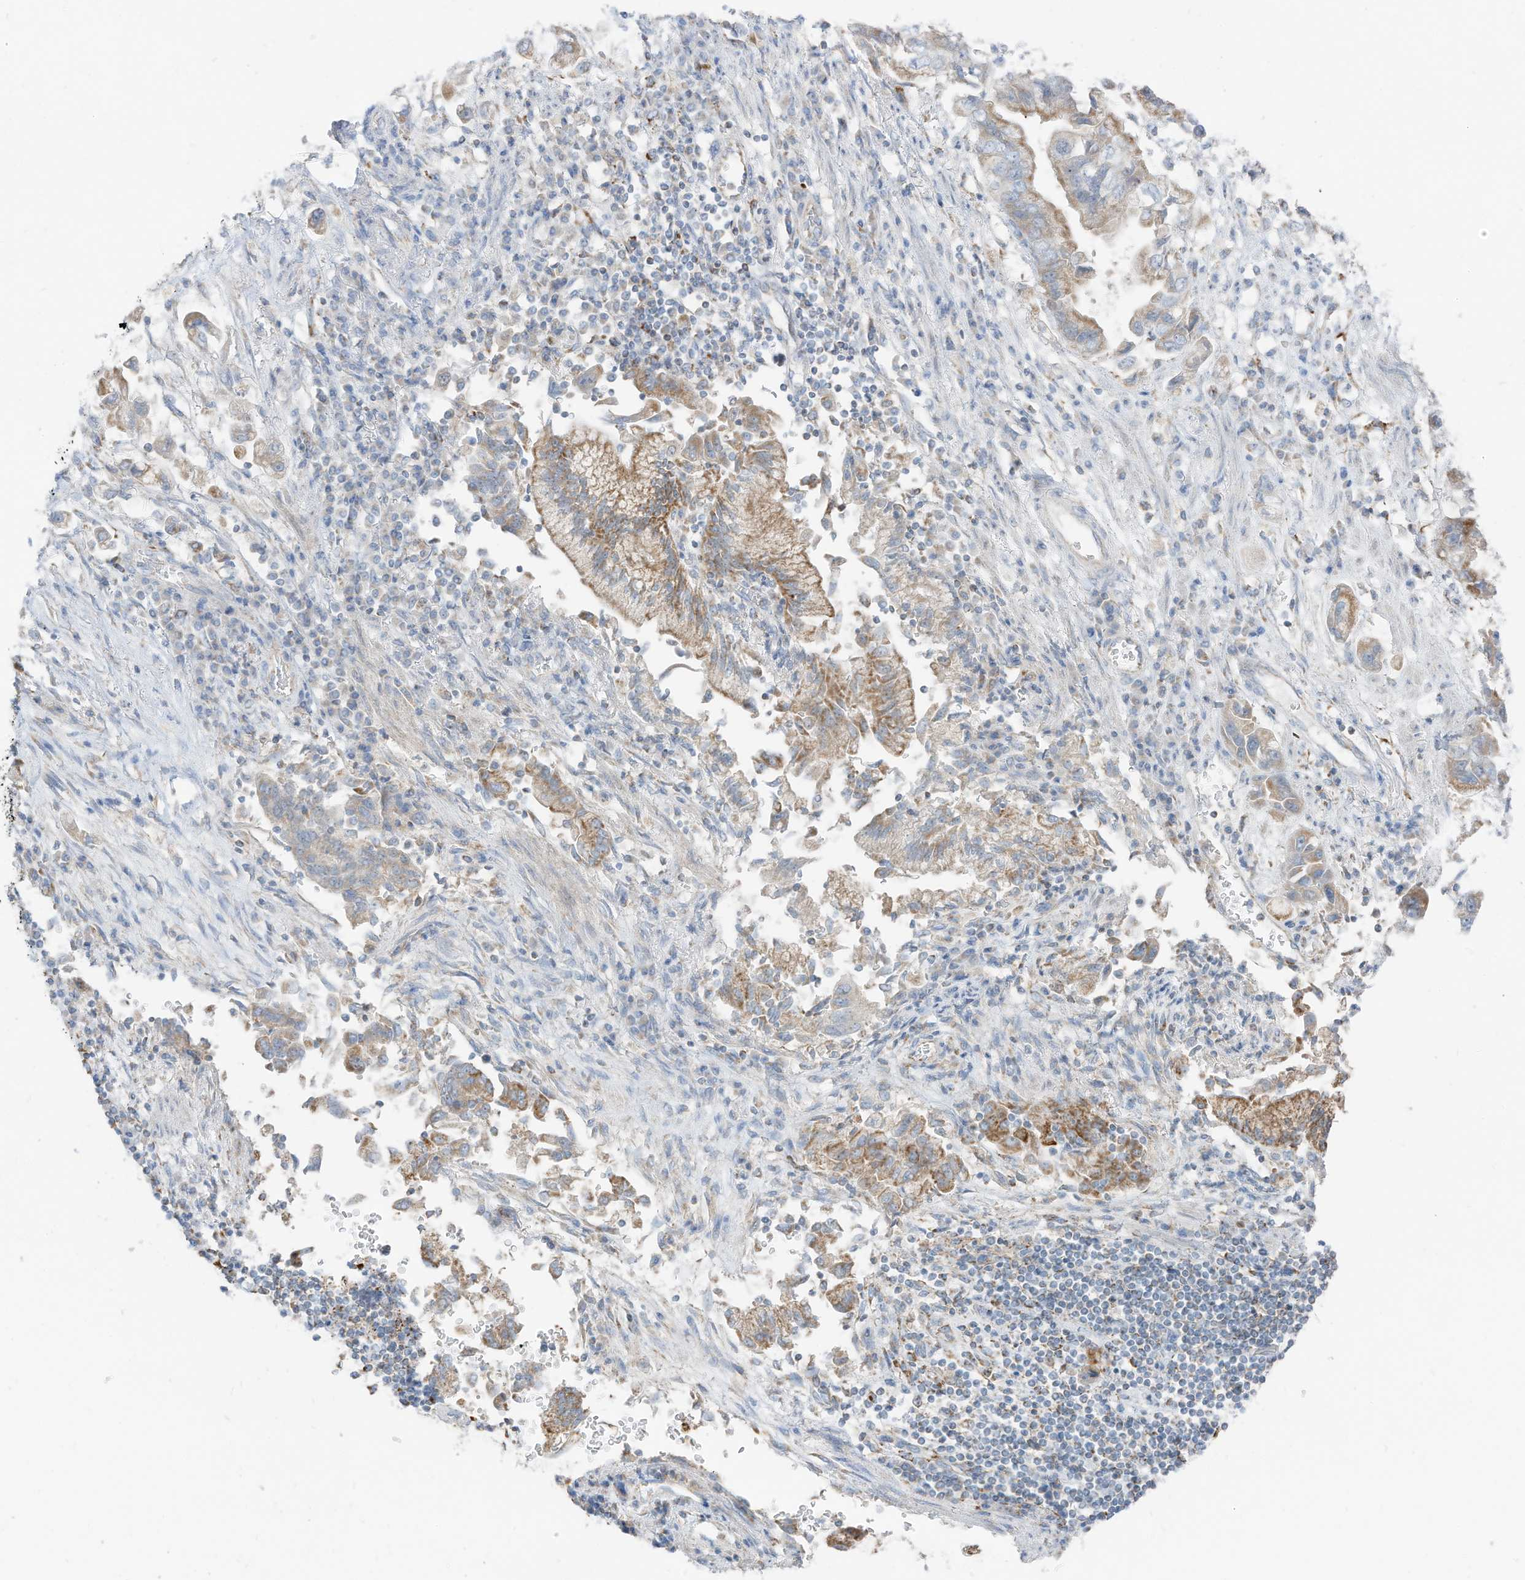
{"staining": {"intensity": "moderate", "quantity": ">75%", "location": "cytoplasmic/membranous"}, "tissue": "stomach cancer", "cell_type": "Tumor cells", "image_type": "cancer", "snomed": [{"axis": "morphology", "description": "Adenocarcinoma, NOS"}, {"axis": "topography", "description": "Stomach"}], "caption": "Tumor cells exhibit medium levels of moderate cytoplasmic/membranous positivity in approximately >75% of cells in human stomach cancer. (Brightfield microscopy of DAB IHC at high magnification).", "gene": "ETHE1", "patient": {"sex": "male", "age": 62}}